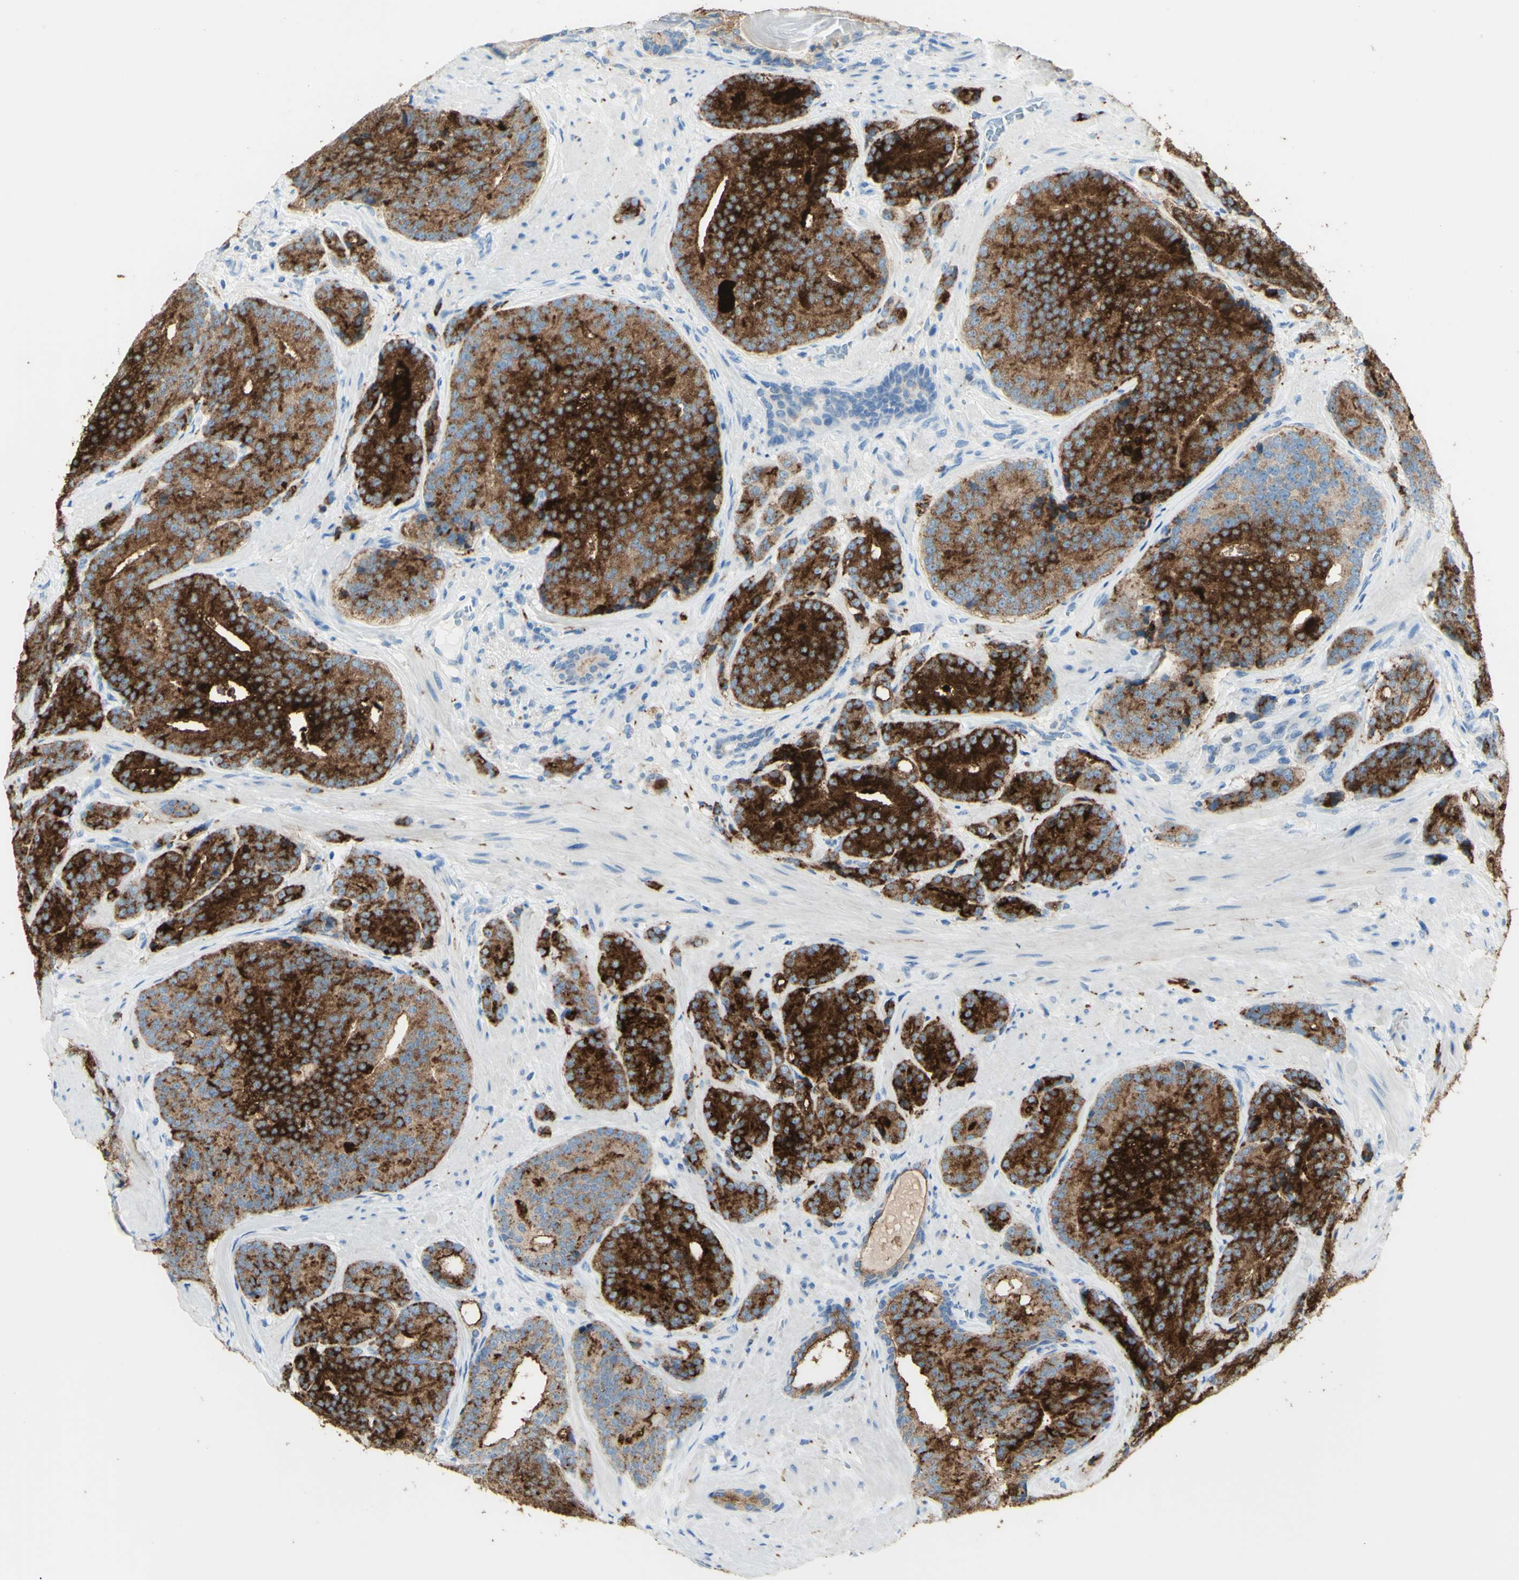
{"staining": {"intensity": "strong", "quantity": "25%-75%", "location": "cytoplasmic/membranous"}, "tissue": "prostate cancer", "cell_type": "Tumor cells", "image_type": "cancer", "snomed": [{"axis": "morphology", "description": "Adenocarcinoma, High grade"}, {"axis": "topography", "description": "Prostate"}], "caption": "Immunohistochemistry of human high-grade adenocarcinoma (prostate) displays high levels of strong cytoplasmic/membranous expression in about 25%-75% of tumor cells.", "gene": "TSPAN1", "patient": {"sex": "male", "age": 61}}